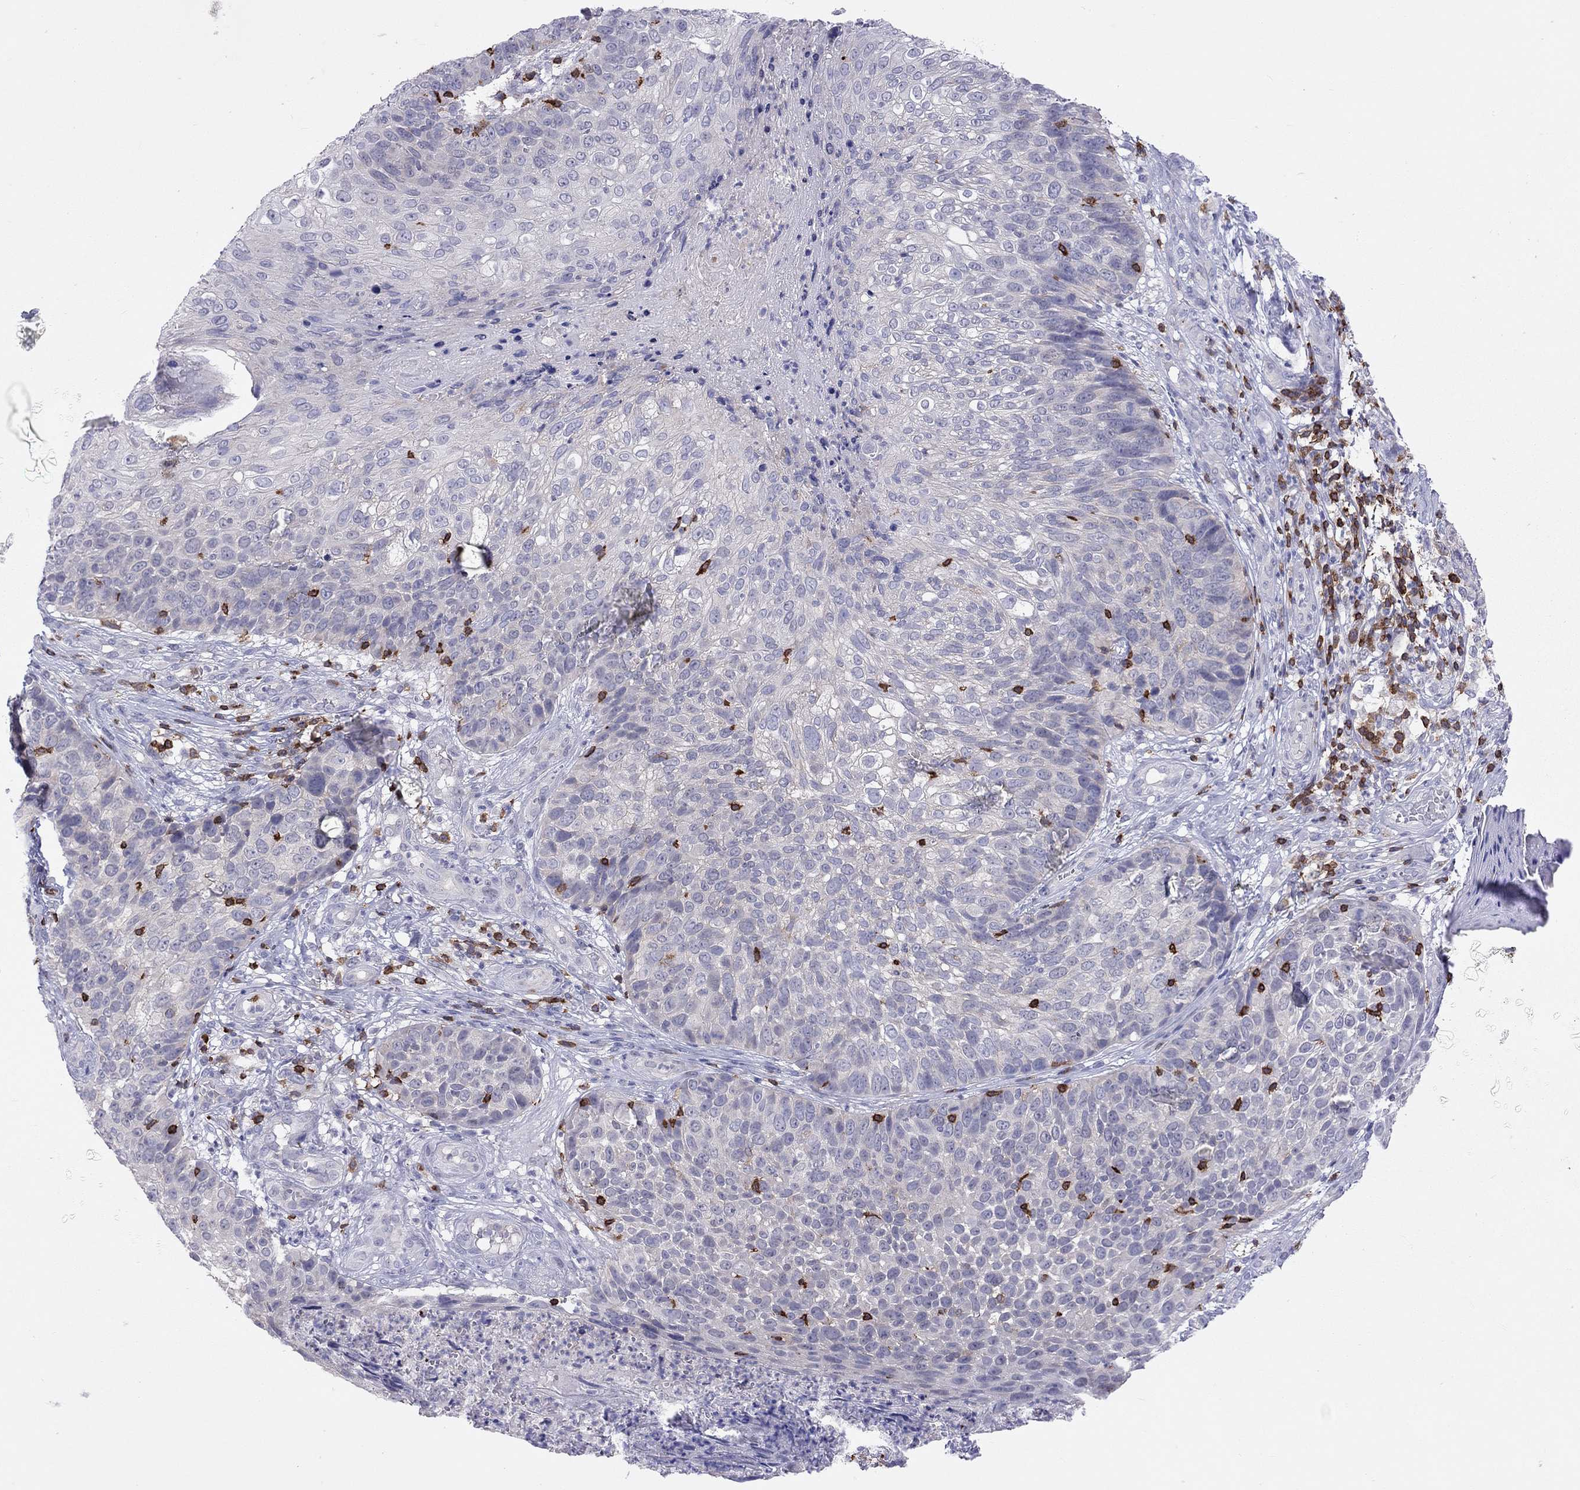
{"staining": {"intensity": "negative", "quantity": "none", "location": "none"}, "tissue": "skin cancer", "cell_type": "Tumor cells", "image_type": "cancer", "snomed": [{"axis": "morphology", "description": "Squamous cell carcinoma, NOS"}, {"axis": "topography", "description": "Skin"}], "caption": "High power microscopy histopathology image of an immunohistochemistry (IHC) image of skin cancer (squamous cell carcinoma), revealing no significant staining in tumor cells. The staining is performed using DAB (3,3'-diaminobenzidine) brown chromogen with nuclei counter-stained in using hematoxylin.", "gene": "MND1", "patient": {"sex": "male", "age": 92}}